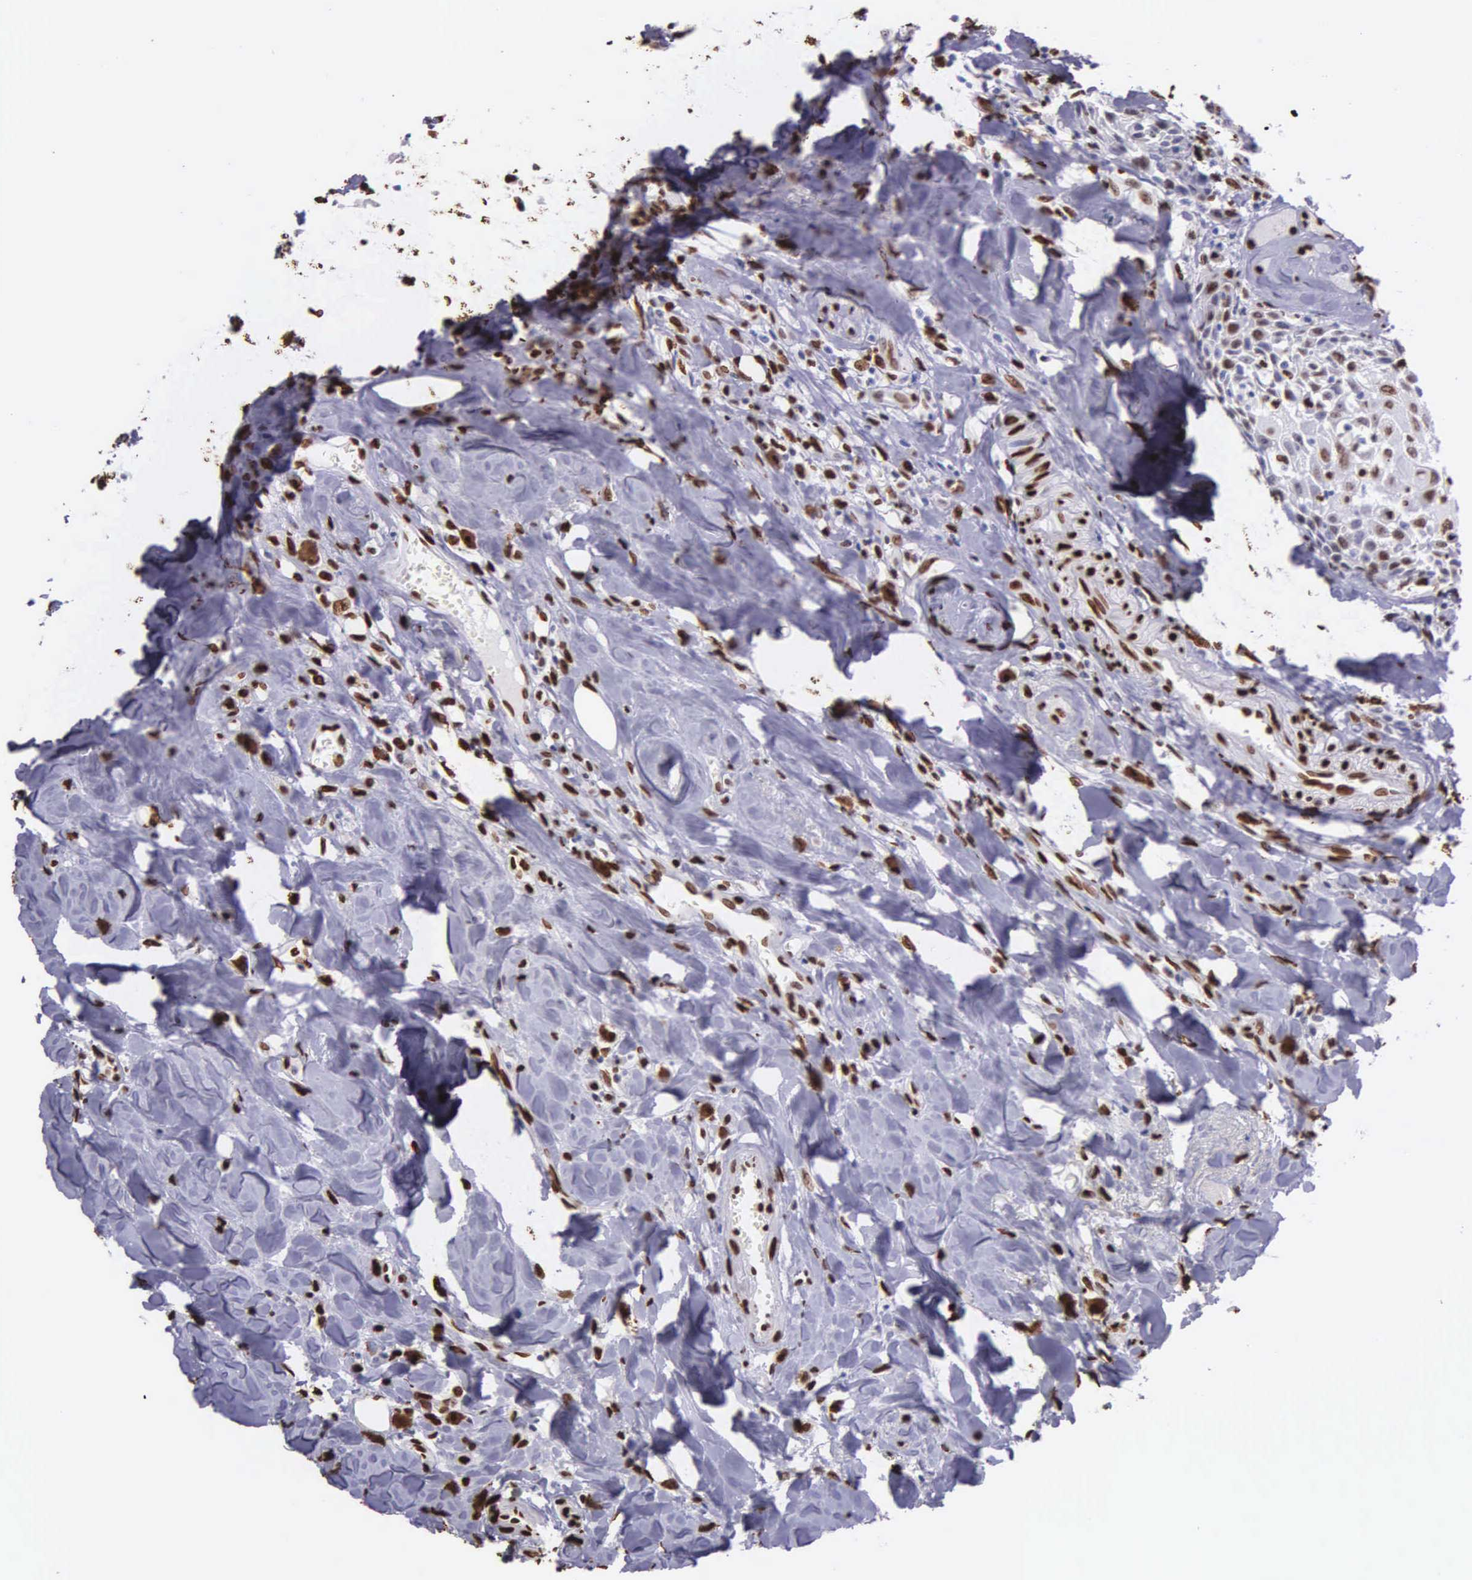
{"staining": {"intensity": "strong", "quantity": ">75%", "location": "nuclear"}, "tissue": "head and neck cancer", "cell_type": "Tumor cells", "image_type": "cancer", "snomed": [{"axis": "morphology", "description": "Squamous cell carcinoma, NOS"}, {"axis": "topography", "description": "Oral tissue"}, {"axis": "topography", "description": "Head-Neck"}], "caption": "A brown stain labels strong nuclear staining of a protein in head and neck cancer (squamous cell carcinoma) tumor cells.", "gene": "H1-0", "patient": {"sex": "female", "age": 82}}